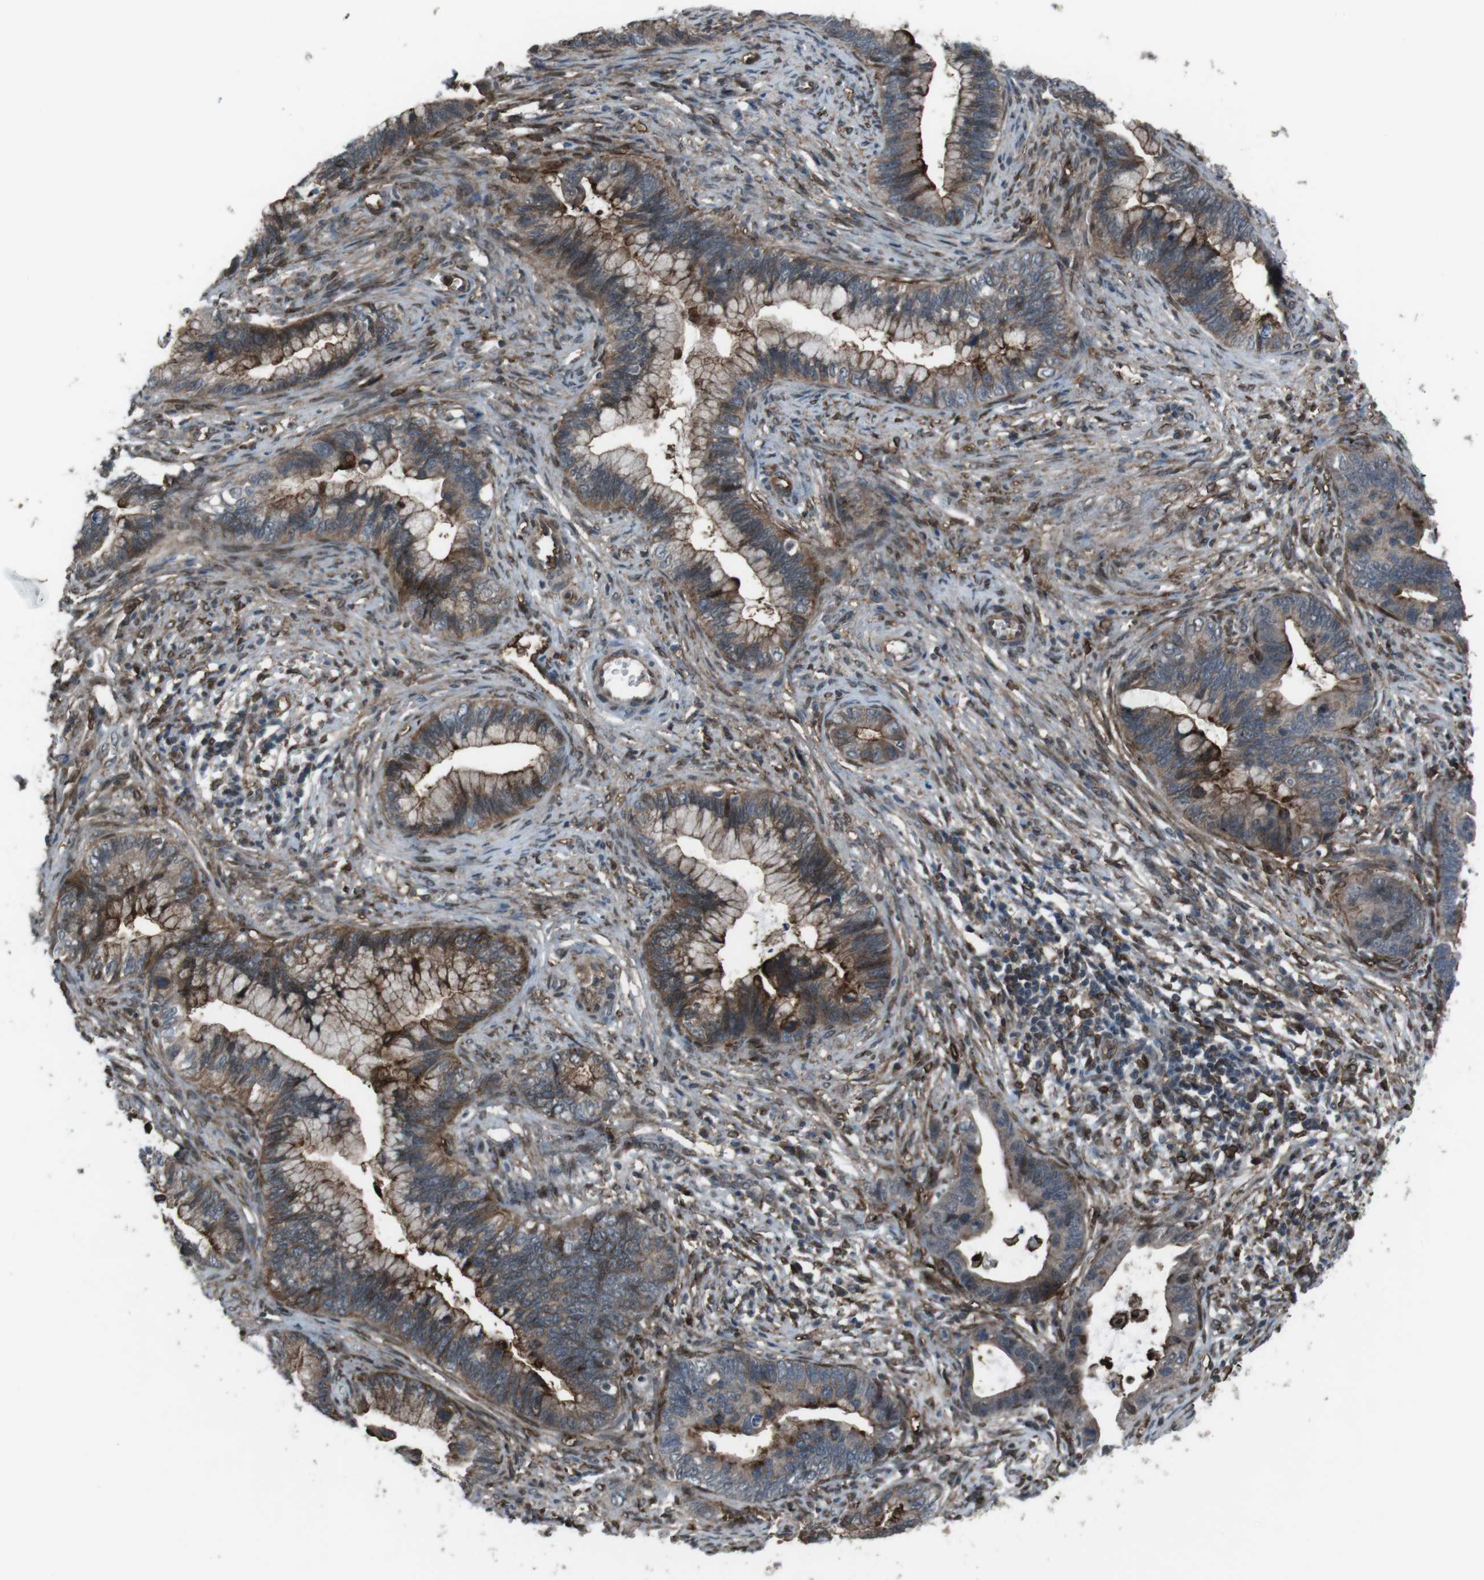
{"staining": {"intensity": "moderate", "quantity": ">75%", "location": "cytoplasmic/membranous"}, "tissue": "cervical cancer", "cell_type": "Tumor cells", "image_type": "cancer", "snomed": [{"axis": "morphology", "description": "Adenocarcinoma, NOS"}, {"axis": "topography", "description": "Cervix"}], "caption": "This is a histology image of immunohistochemistry staining of cervical adenocarcinoma, which shows moderate expression in the cytoplasmic/membranous of tumor cells.", "gene": "GDF10", "patient": {"sex": "female", "age": 44}}